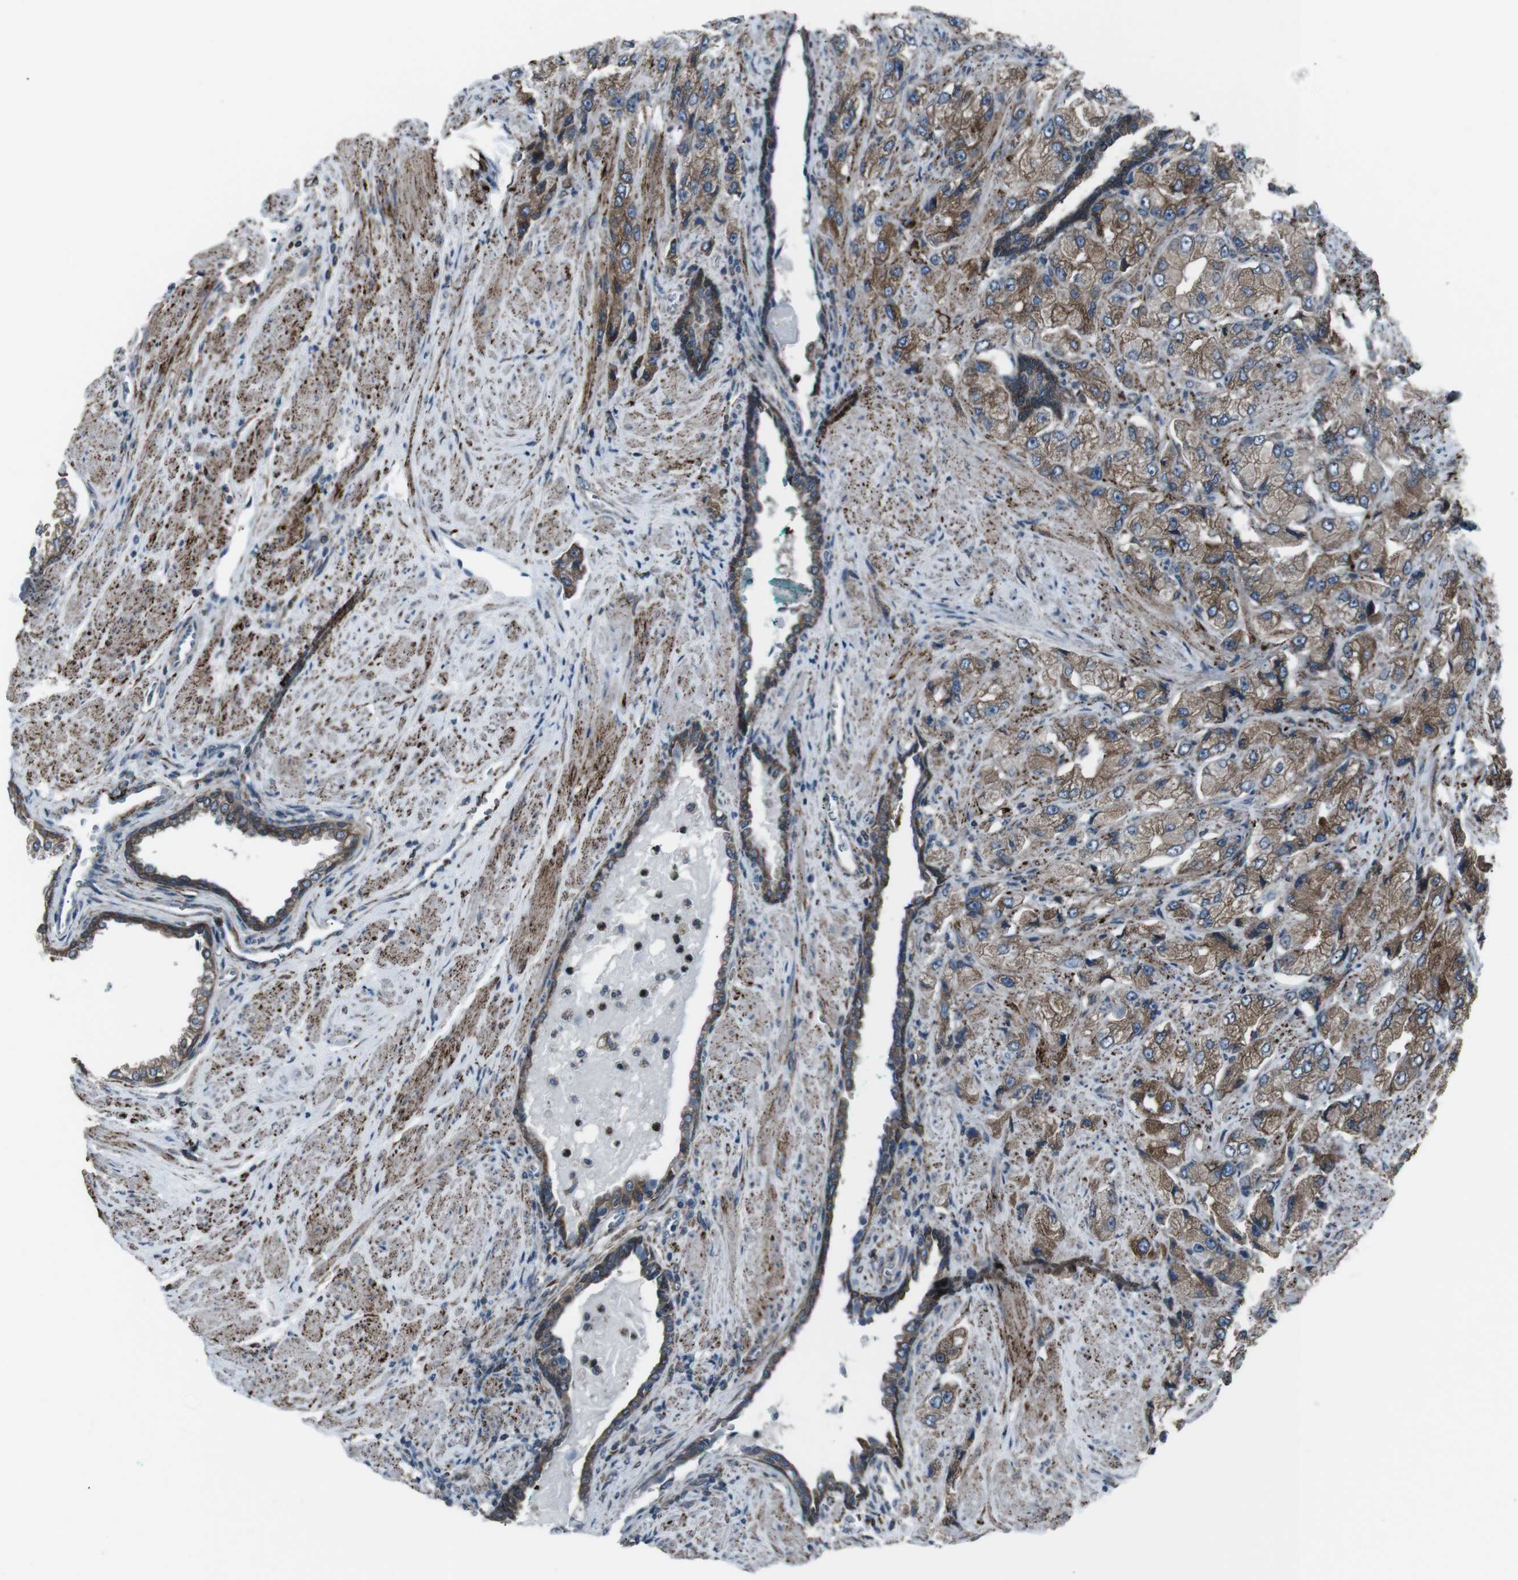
{"staining": {"intensity": "moderate", "quantity": ">75%", "location": "cytoplasmic/membranous"}, "tissue": "prostate cancer", "cell_type": "Tumor cells", "image_type": "cancer", "snomed": [{"axis": "morphology", "description": "Adenocarcinoma, High grade"}, {"axis": "topography", "description": "Prostate"}], "caption": "DAB (3,3'-diaminobenzidine) immunohistochemical staining of human prostate cancer (adenocarcinoma (high-grade)) shows moderate cytoplasmic/membranous protein positivity in about >75% of tumor cells.", "gene": "LNPK", "patient": {"sex": "male", "age": 58}}